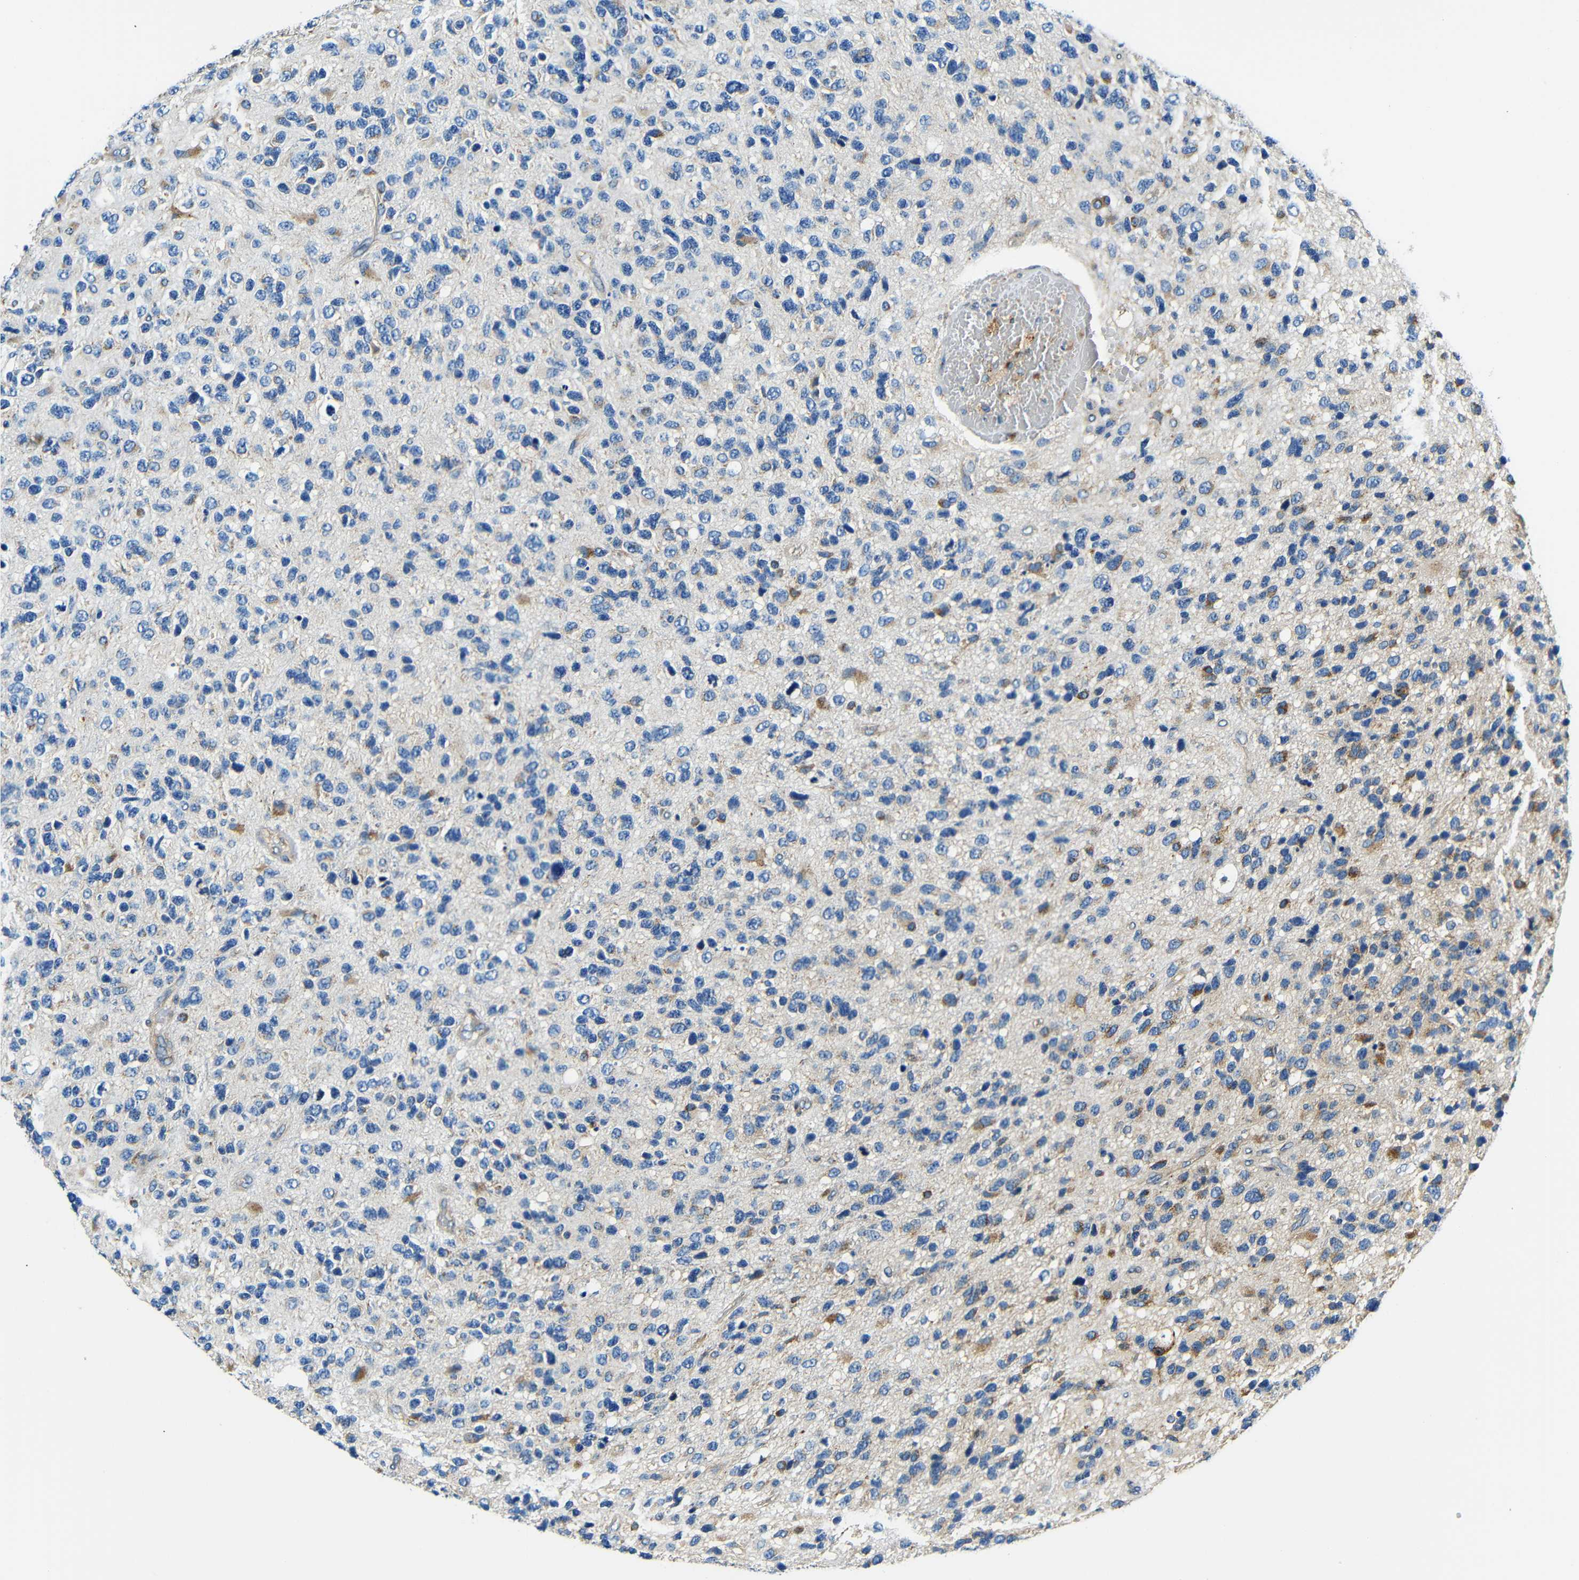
{"staining": {"intensity": "moderate", "quantity": "<25%", "location": "cytoplasmic/membranous"}, "tissue": "glioma", "cell_type": "Tumor cells", "image_type": "cancer", "snomed": [{"axis": "morphology", "description": "Glioma, malignant, High grade"}, {"axis": "topography", "description": "Brain"}], "caption": "IHC histopathology image of human malignant high-grade glioma stained for a protein (brown), which displays low levels of moderate cytoplasmic/membranous positivity in about <25% of tumor cells.", "gene": "USO1", "patient": {"sex": "female", "age": 58}}